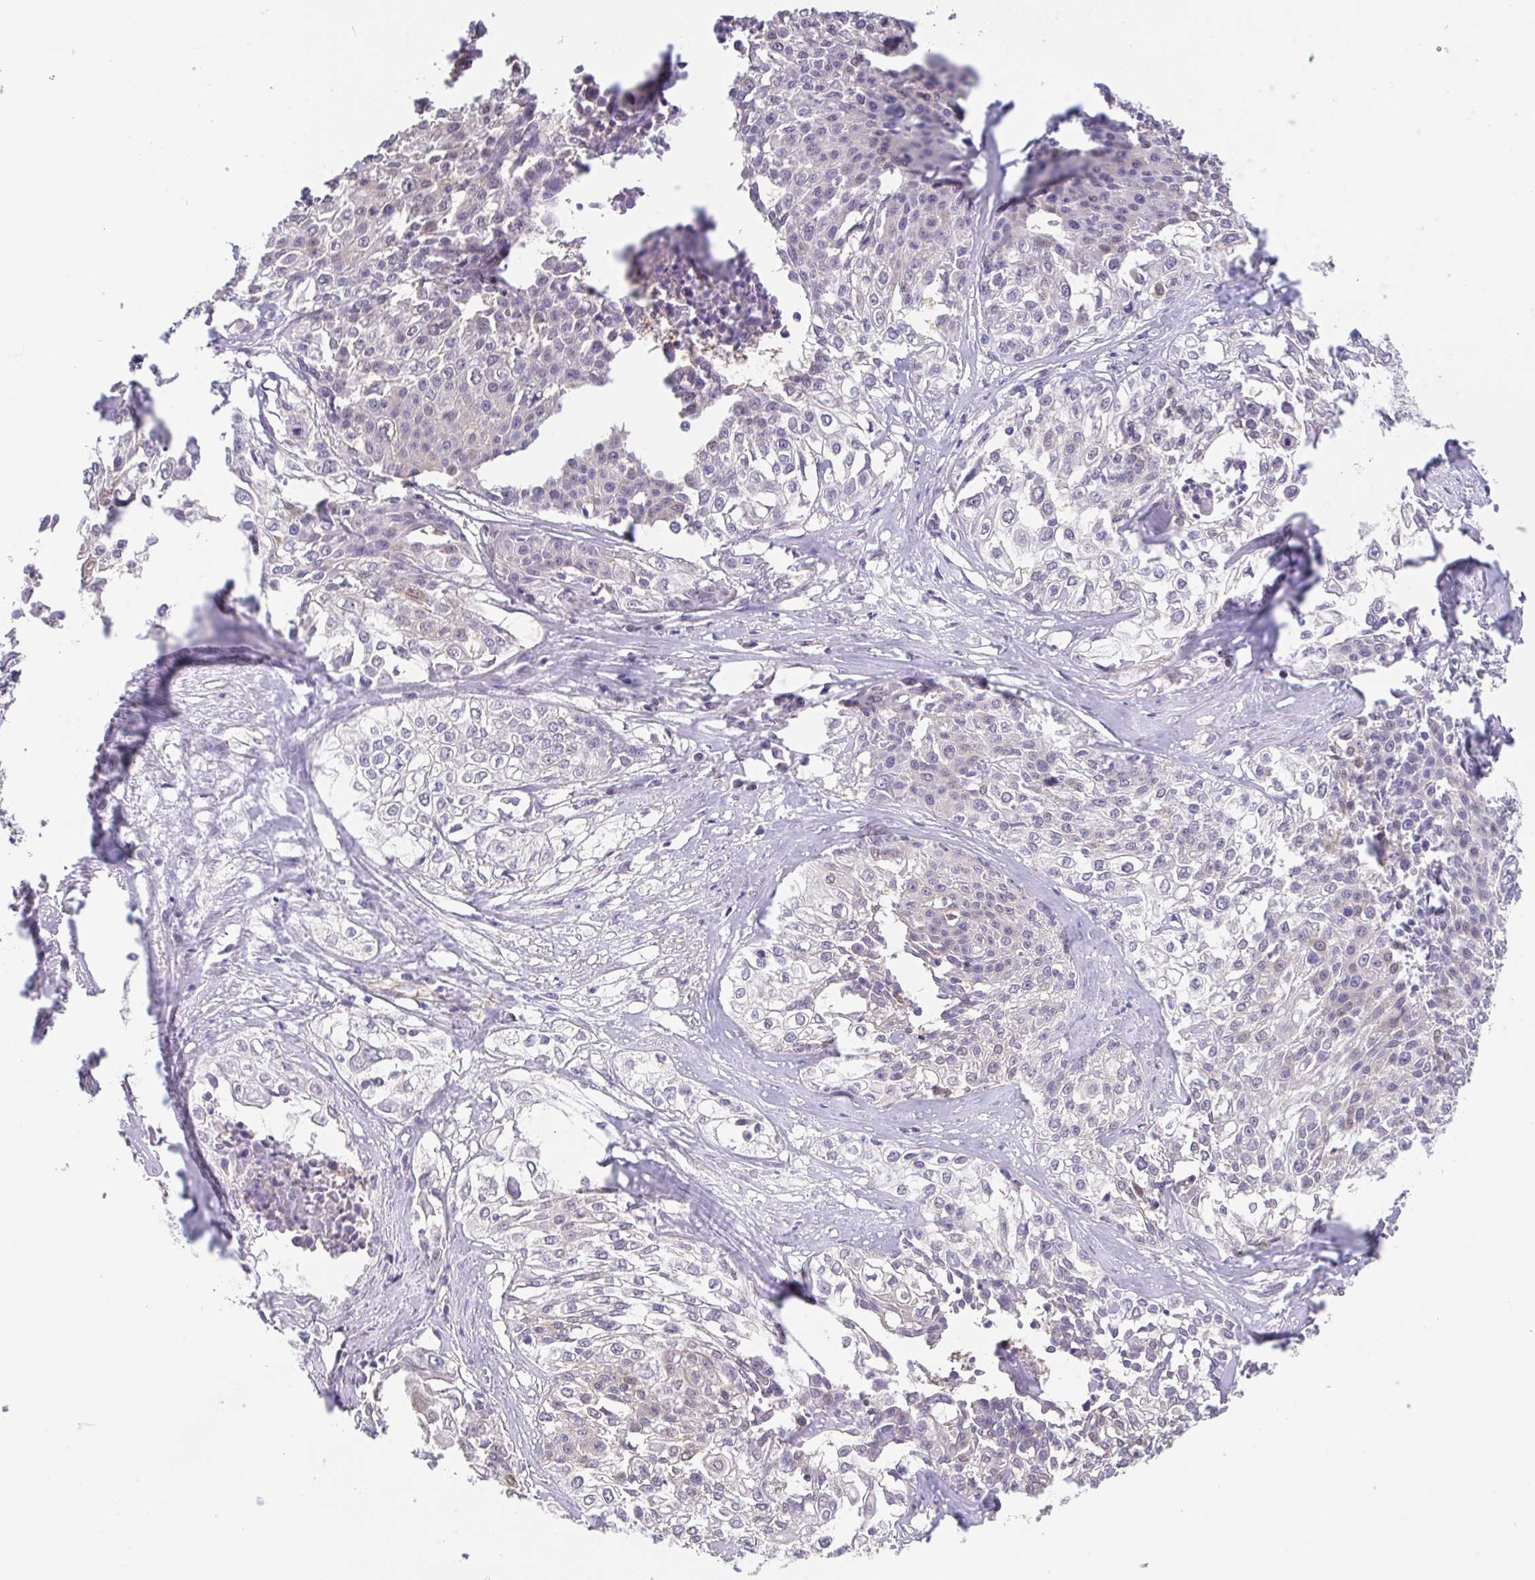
{"staining": {"intensity": "negative", "quantity": "none", "location": "none"}, "tissue": "cervical cancer", "cell_type": "Tumor cells", "image_type": "cancer", "snomed": [{"axis": "morphology", "description": "Squamous cell carcinoma, NOS"}, {"axis": "topography", "description": "Cervix"}], "caption": "High power microscopy micrograph of an immunohistochemistry histopathology image of cervical cancer, revealing no significant expression in tumor cells.", "gene": "FABP3", "patient": {"sex": "female", "age": 39}}